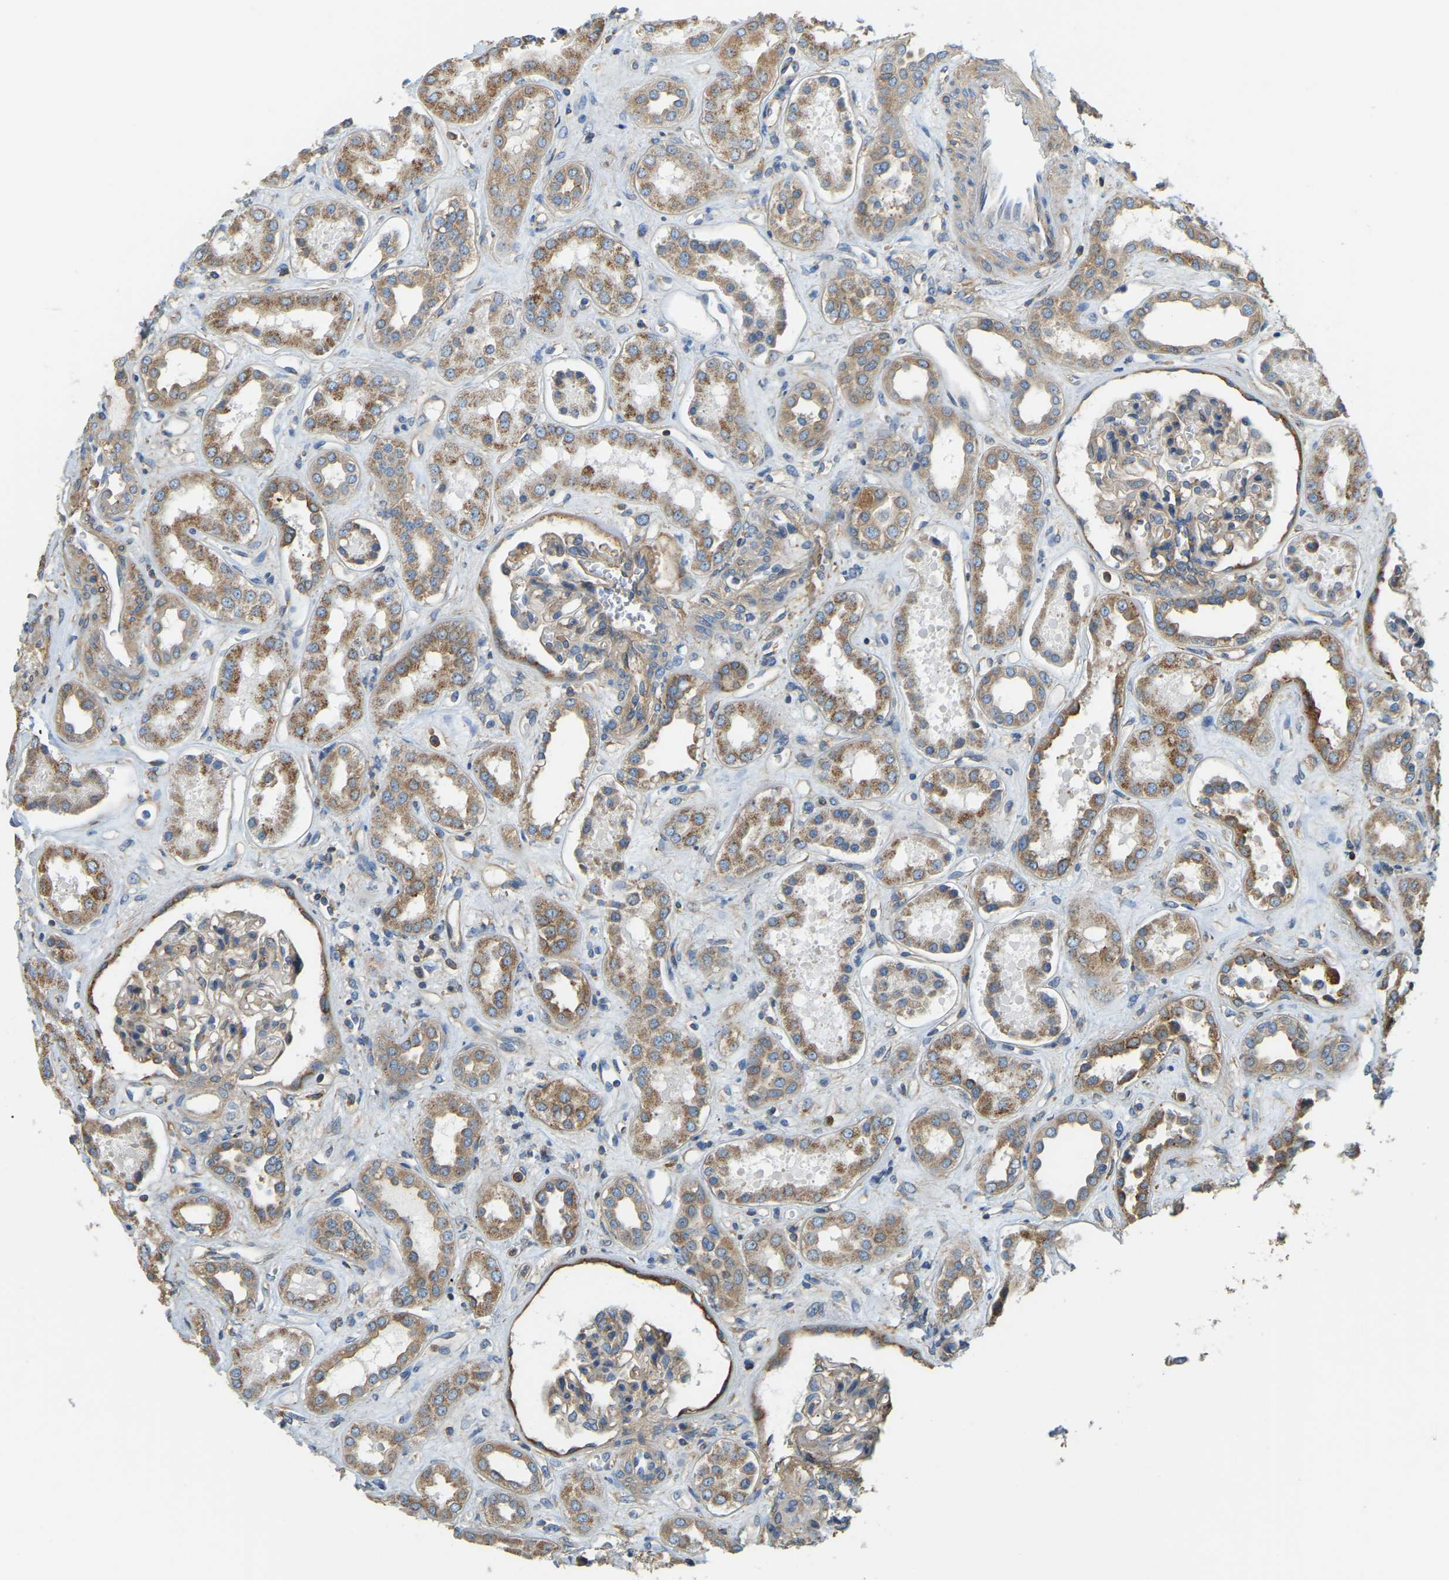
{"staining": {"intensity": "moderate", "quantity": "25%-75%", "location": "cytoplasmic/membranous"}, "tissue": "kidney", "cell_type": "Cells in glomeruli", "image_type": "normal", "snomed": [{"axis": "morphology", "description": "Normal tissue, NOS"}, {"axis": "topography", "description": "Kidney"}], "caption": "DAB (3,3'-diaminobenzidine) immunohistochemical staining of unremarkable kidney displays moderate cytoplasmic/membranous protein expression in about 25%-75% of cells in glomeruli.", "gene": "AHNAK", "patient": {"sex": "male", "age": 59}}